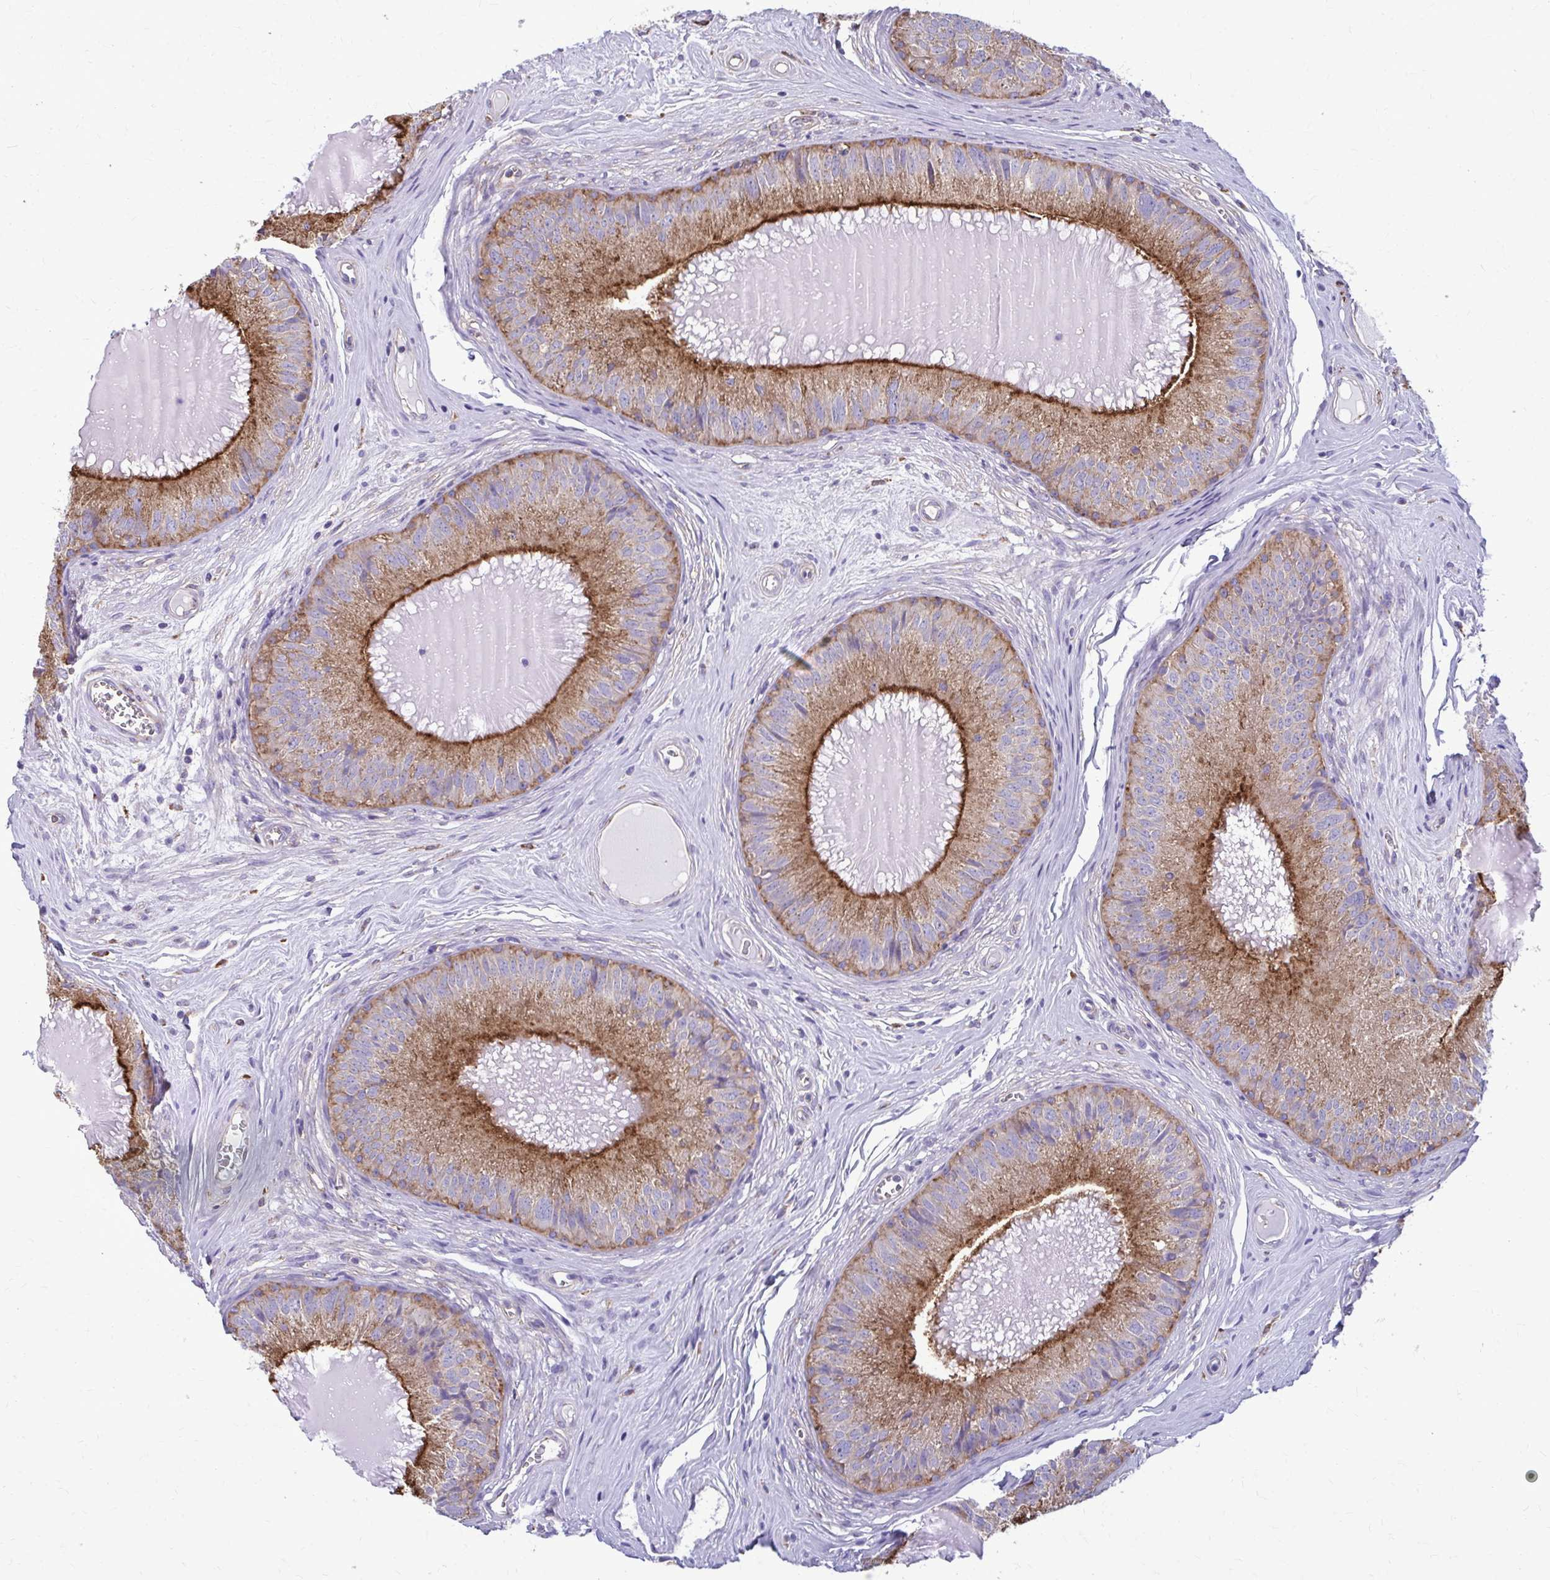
{"staining": {"intensity": "strong", "quantity": ">75%", "location": "cytoplasmic/membranous"}, "tissue": "epididymis", "cell_type": "Glandular cells", "image_type": "normal", "snomed": [{"axis": "morphology", "description": "Normal tissue, NOS"}, {"axis": "topography", "description": "Epididymis, spermatic cord, NOS"}], "caption": "Immunohistochemical staining of normal epididymis reveals strong cytoplasmic/membranous protein positivity in approximately >75% of glandular cells. (DAB (3,3'-diaminobenzidine) IHC, brown staining for protein, blue staining for nuclei).", "gene": "CLTA", "patient": {"sex": "male", "age": 39}}